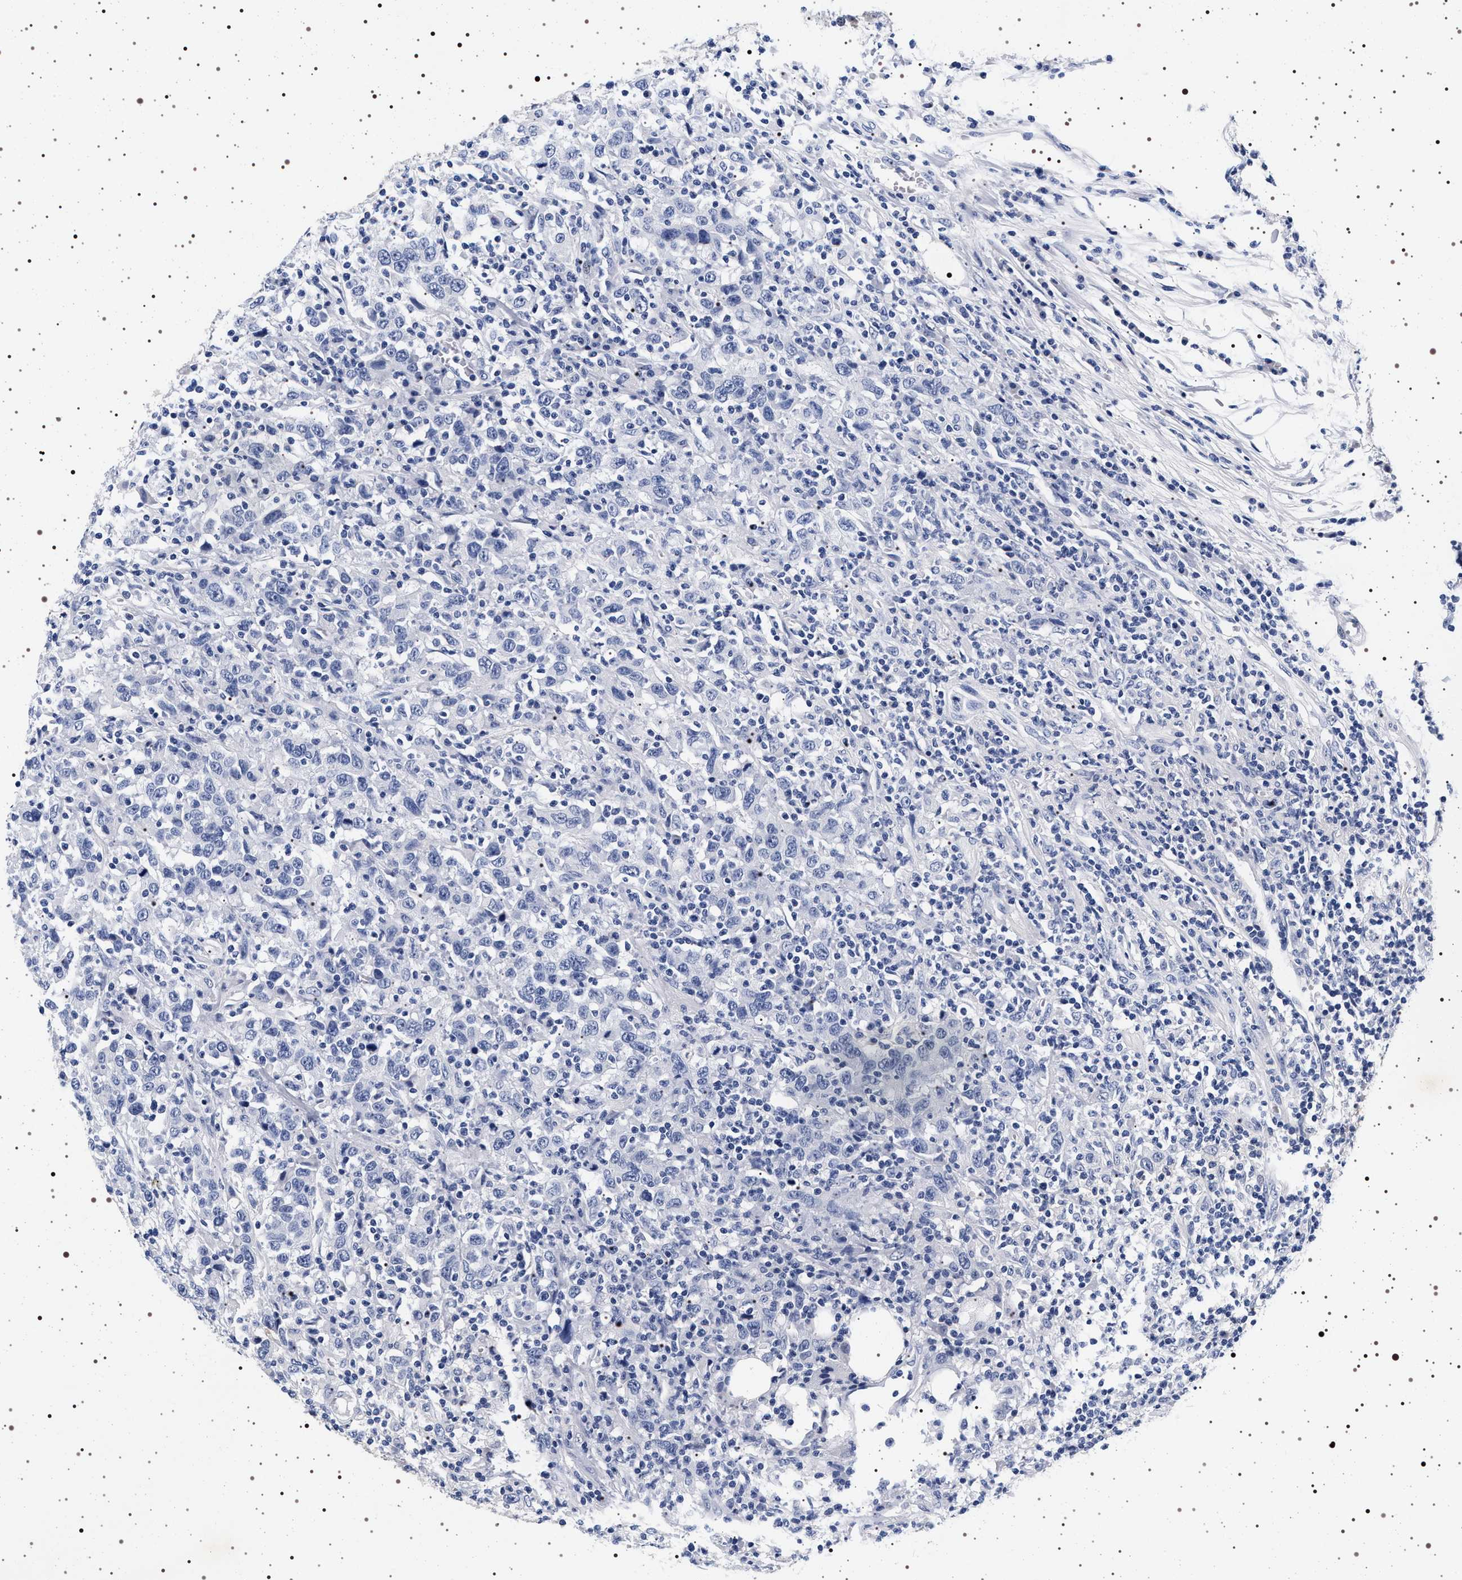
{"staining": {"intensity": "negative", "quantity": "none", "location": "none"}, "tissue": "urothelial cancer", "cell_type": "Tumor cells", "image_type": "cancer", "snomed": [{"axis": "morphology", "description": "Urothelial carcinoma, High grade"}, {"axis": "topography", "description": "Urinary bladder"}], "caption": "Immunohistochemistry (IHC) histopathology image of neoplastic tissue: human urothelial carcinoma (high-grade) stained with DAB (3,3'-diaminobenzidine) reveals no significant protein positivity in tumor cells.", "gene": "MAPK10", "patient": {"sex": "male", "age": 61}}